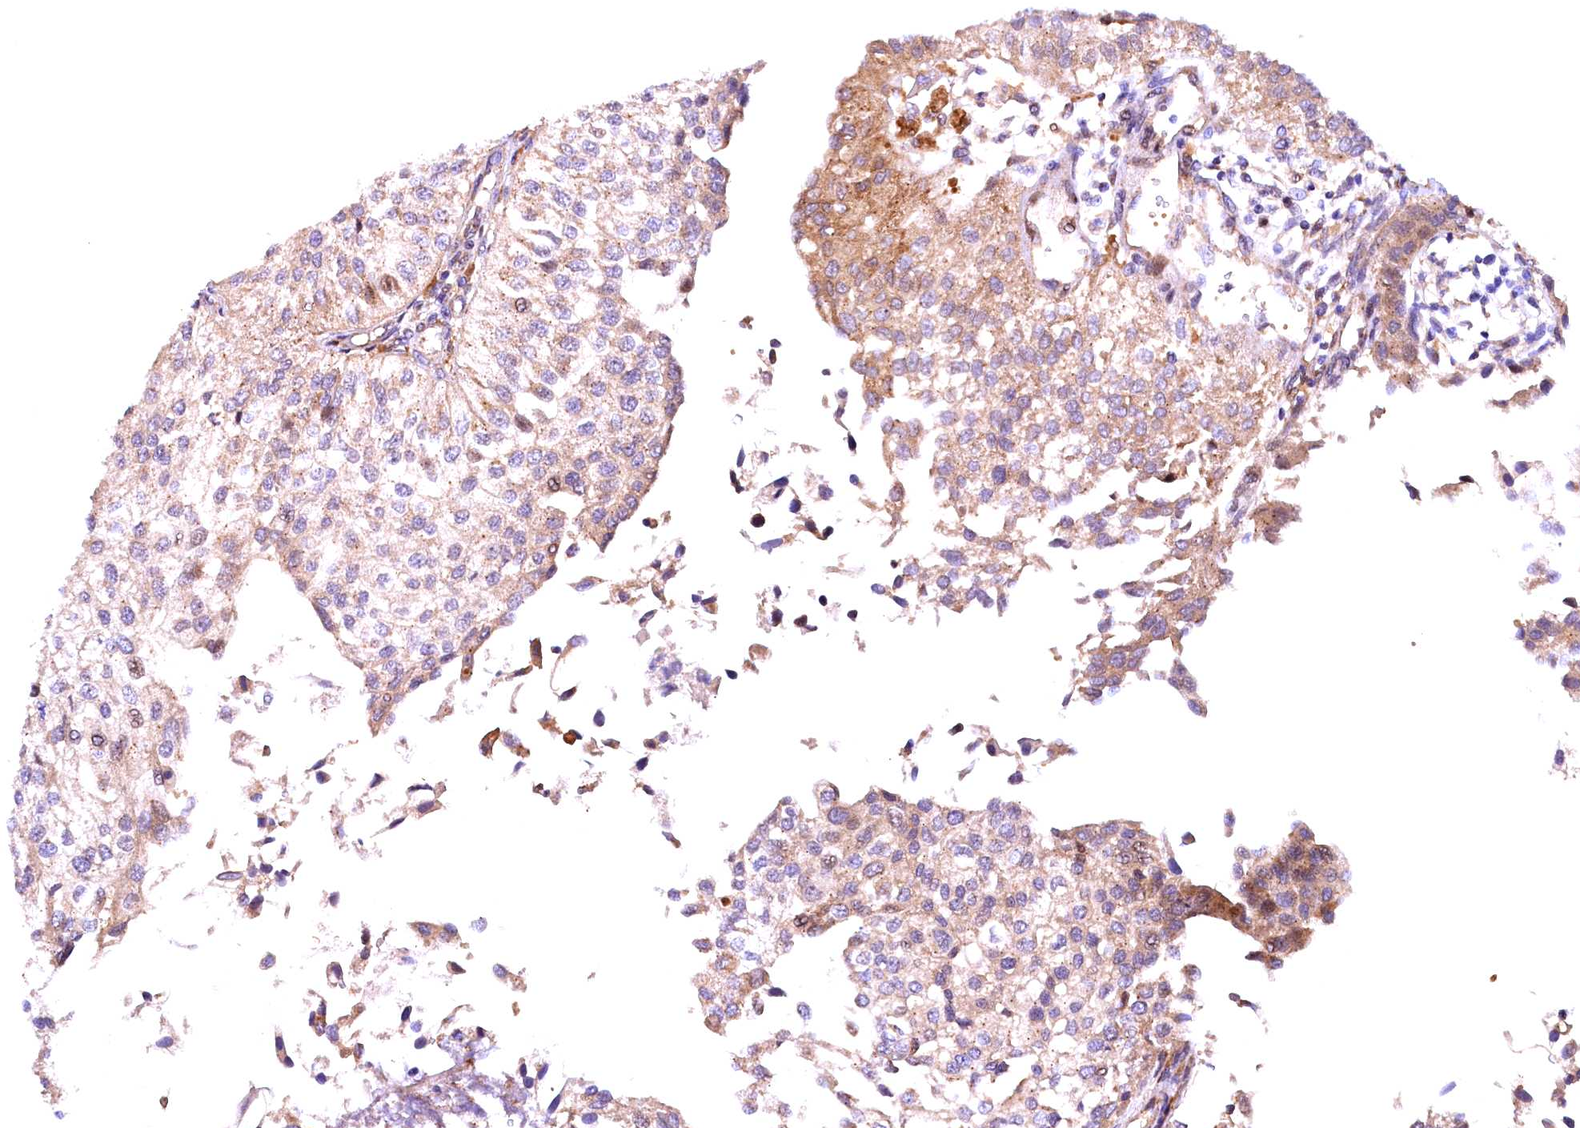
{"staining": {"intensity": "moderate", "quantity": "25%-75%", "location": "cytoplasmic/membranous"}, "tissue": "urothelial cancer", "cell_type": "Tumor cells", "image_type": "cancer", "snomed": [{"axis": "morphology", "description": "Urothelial carcinoma, Low grade"}, {"axis": "topography", "description": "Urinary bladder"}], "caption": "Immunohistochemical staining of urothelial cancer demonstrates medium levels of moderate cytoplasmic/membranous positivity in approximately 25%-75% of tumor cells.", "gene": "NAIP", "patient": {"sex": "female", "age": 89}}